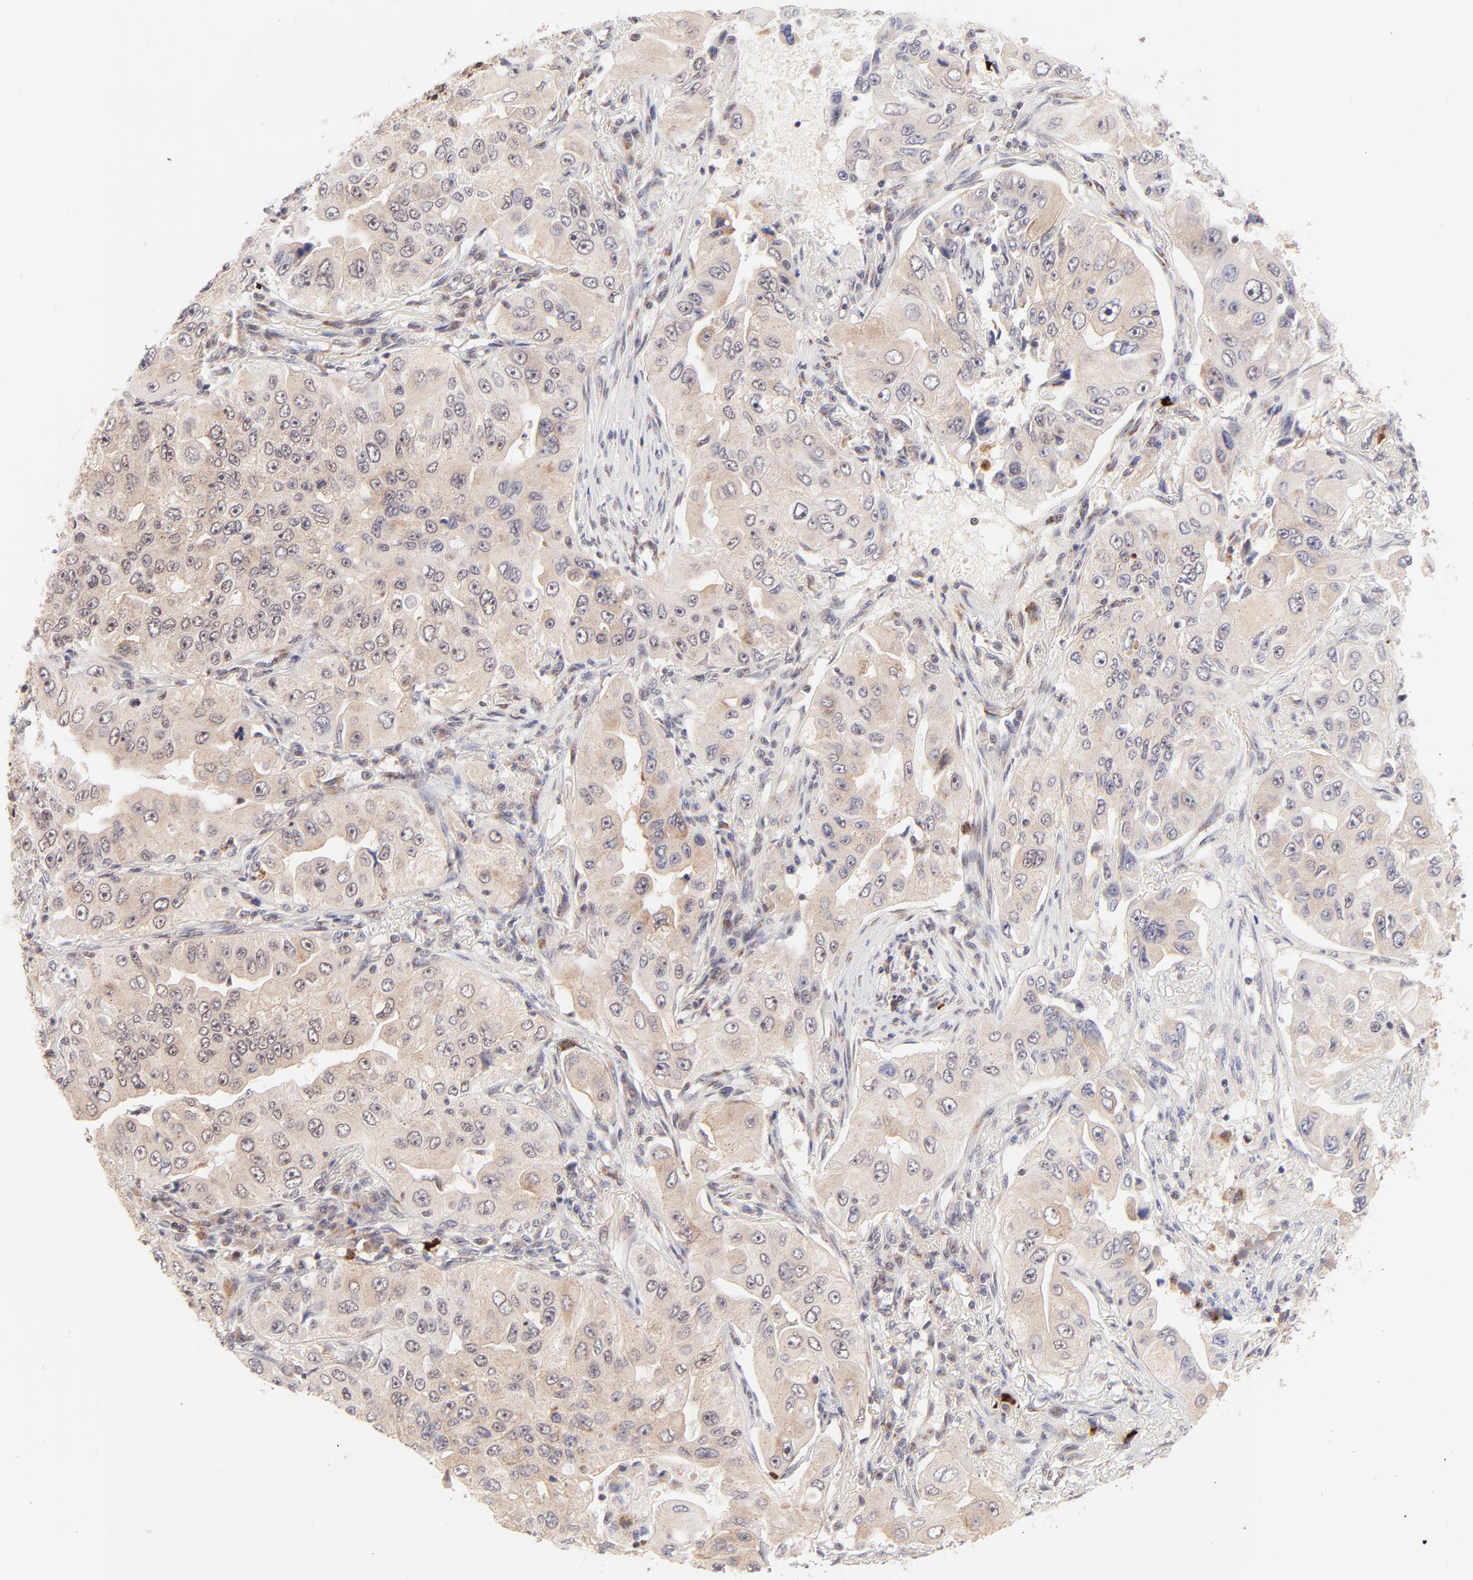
{"staining": {"intensity": "weak", "quantity": ">75%", "location": "cytoplasmic/membranous"}, "tissue": "lung cancer", "cell_type": "Tumor cells", "image_type": "cancer", "snomed": [{"axis": "morphology", "description": "Adenocarcinoma, NOS"}, {"axis": "topography", "description": "Lung"}], "caption": "Immunohistochemistry (IHC) photomicrograph of neoplastic tissue: adenocarcinoma (lung) stained using immunohistochemistry shows low levels of weak protein expression localized specifically in the cytoplasmic/membranous of tumor cells, appearing as a cytoplasmic/membranous brown color.", "gene": "MED12", "patient": {"sex": "male", "age": 84}}